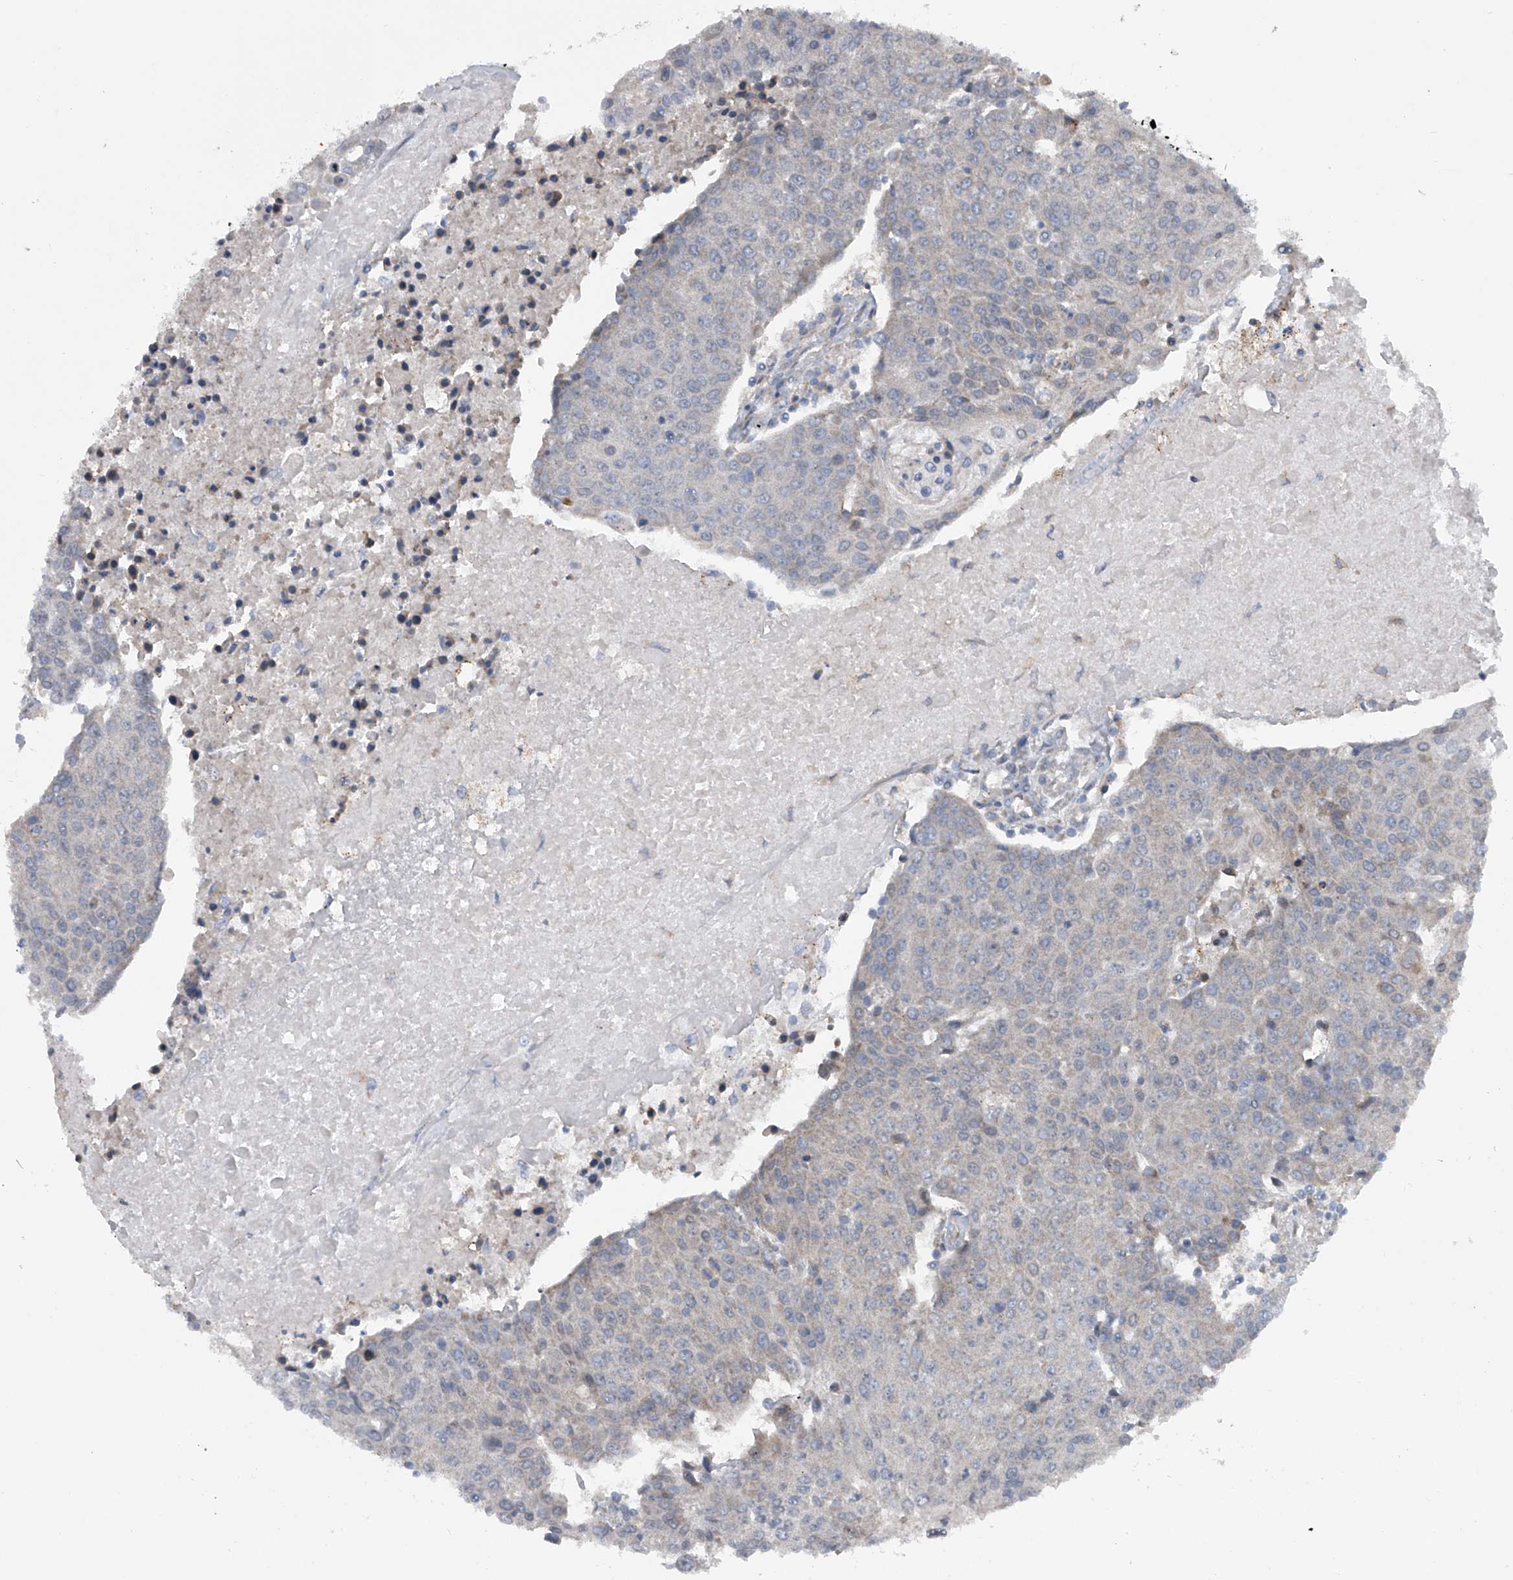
{"staining": {"intensity": "negative", "quantity": "none", "location": "none"}, "tissue": "urothelial cancer", "cell_type": "Tumor cells", "image_type": "cancer", "snomed": [{"axis": "morphology", "description": "Urothelial carcinoma, High grade"}, {"axis": "topography", "description": "Urinary bladder"}], "caption": "This is a image of immunohistochemistry (IHC) staining of high-grade urothelial carcinoma, which shows no expression in tumor cells.", "gene": "GEMIN8", "patient": {"sex": "female", "age": 85}}